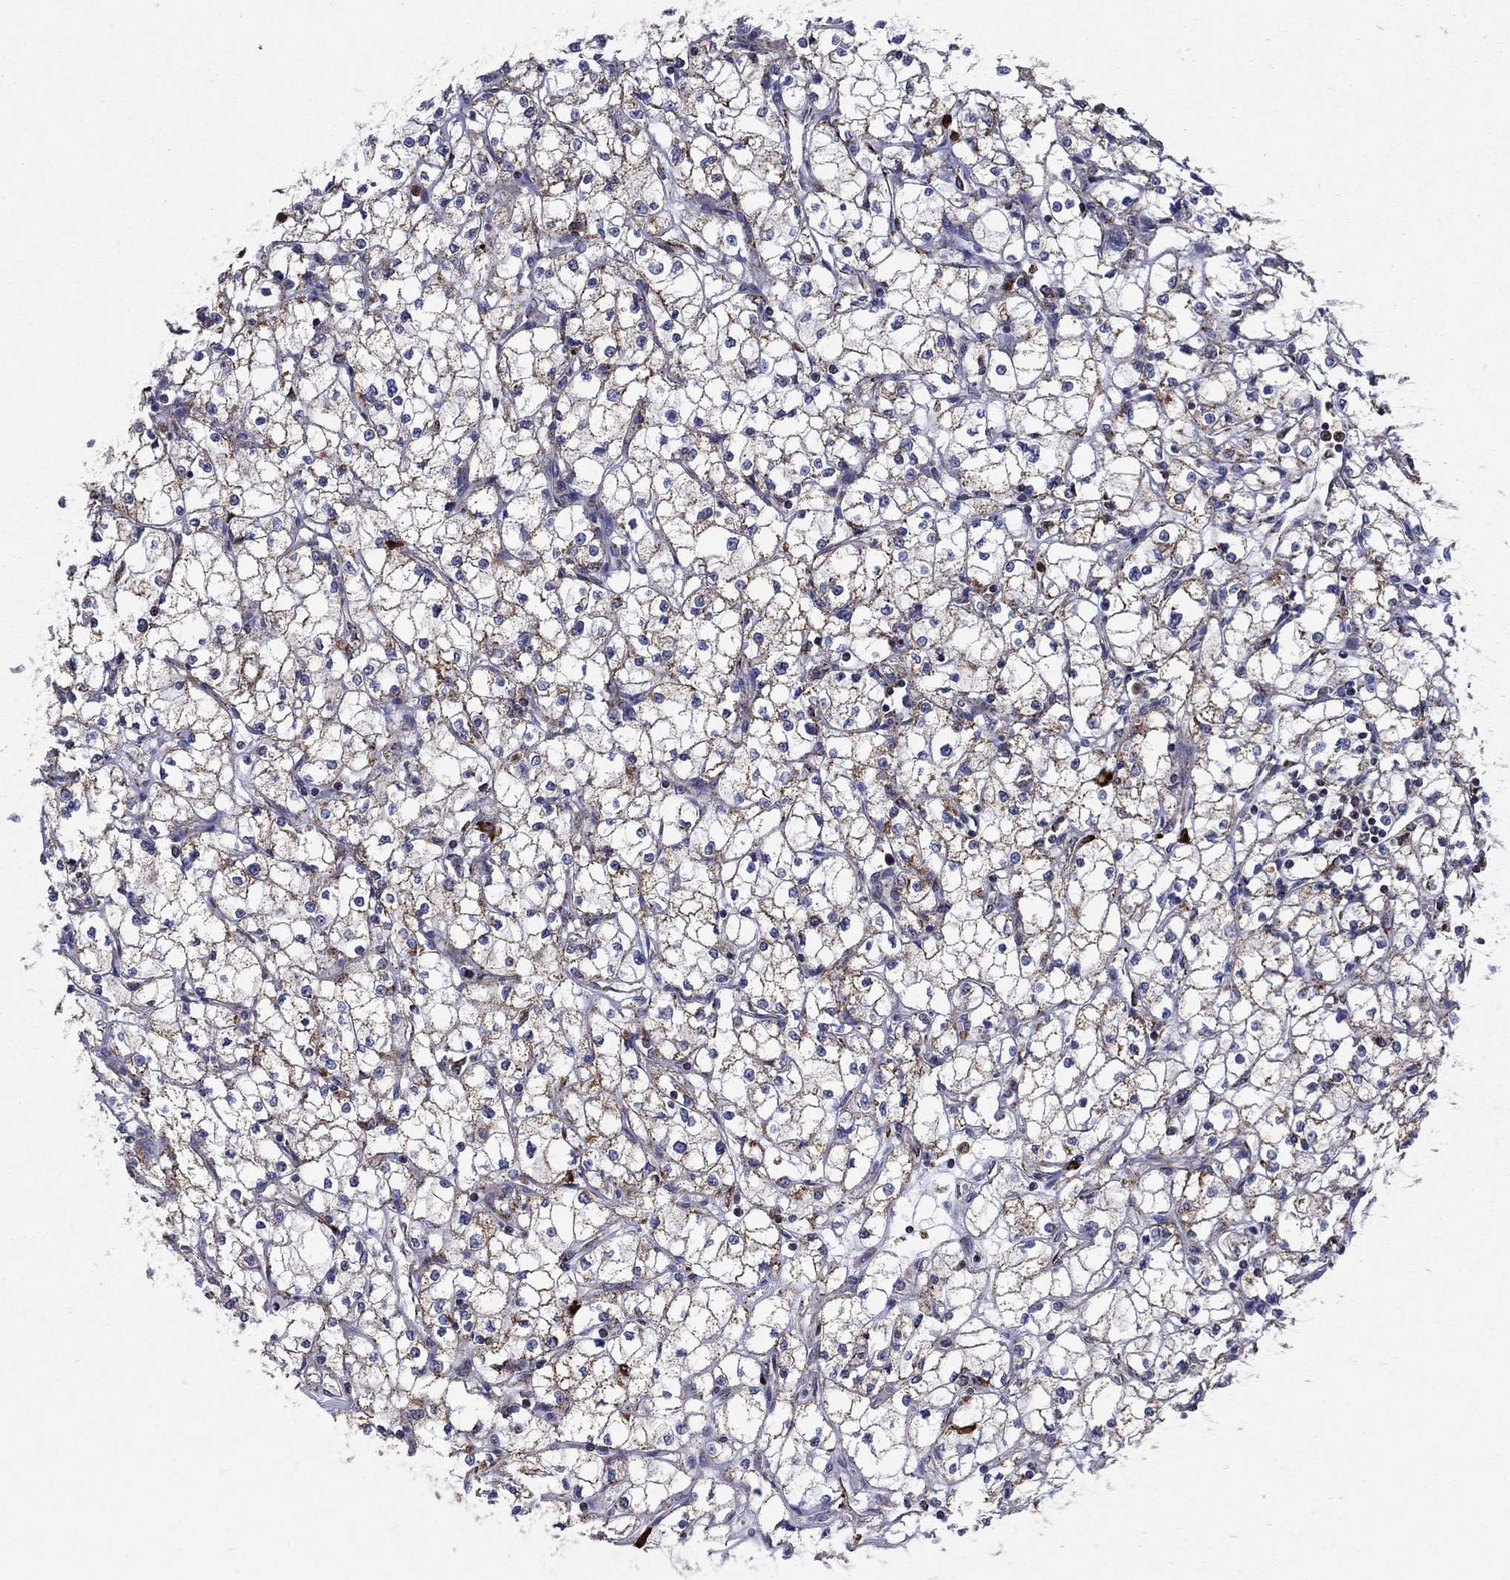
{"staining": {"intensity": "moderate", "quantity": "25%-75%", "location": "cytoplasmic/membranous"}, "tissue": "renal cancer", "cell_type": "Tumor cells", "image_type": "cancer", "snomed": [{"axis": "morphology", "description": "Adenocarcinoma, NOS"}, {"axis": "topography", "description": "Kidney"}], "caption": "Protein positivity by immunohistochemistry displays moderate cytoplasmic/membranous positivity in about 25%-75% of tumor cells in renal cancer (adenocarcinoma). Immunohistochemistry stains the protein in brown and the nuclei are stained blue.", "gene": "PRDX4", "patient": {"sex": "male", "age": 67}}